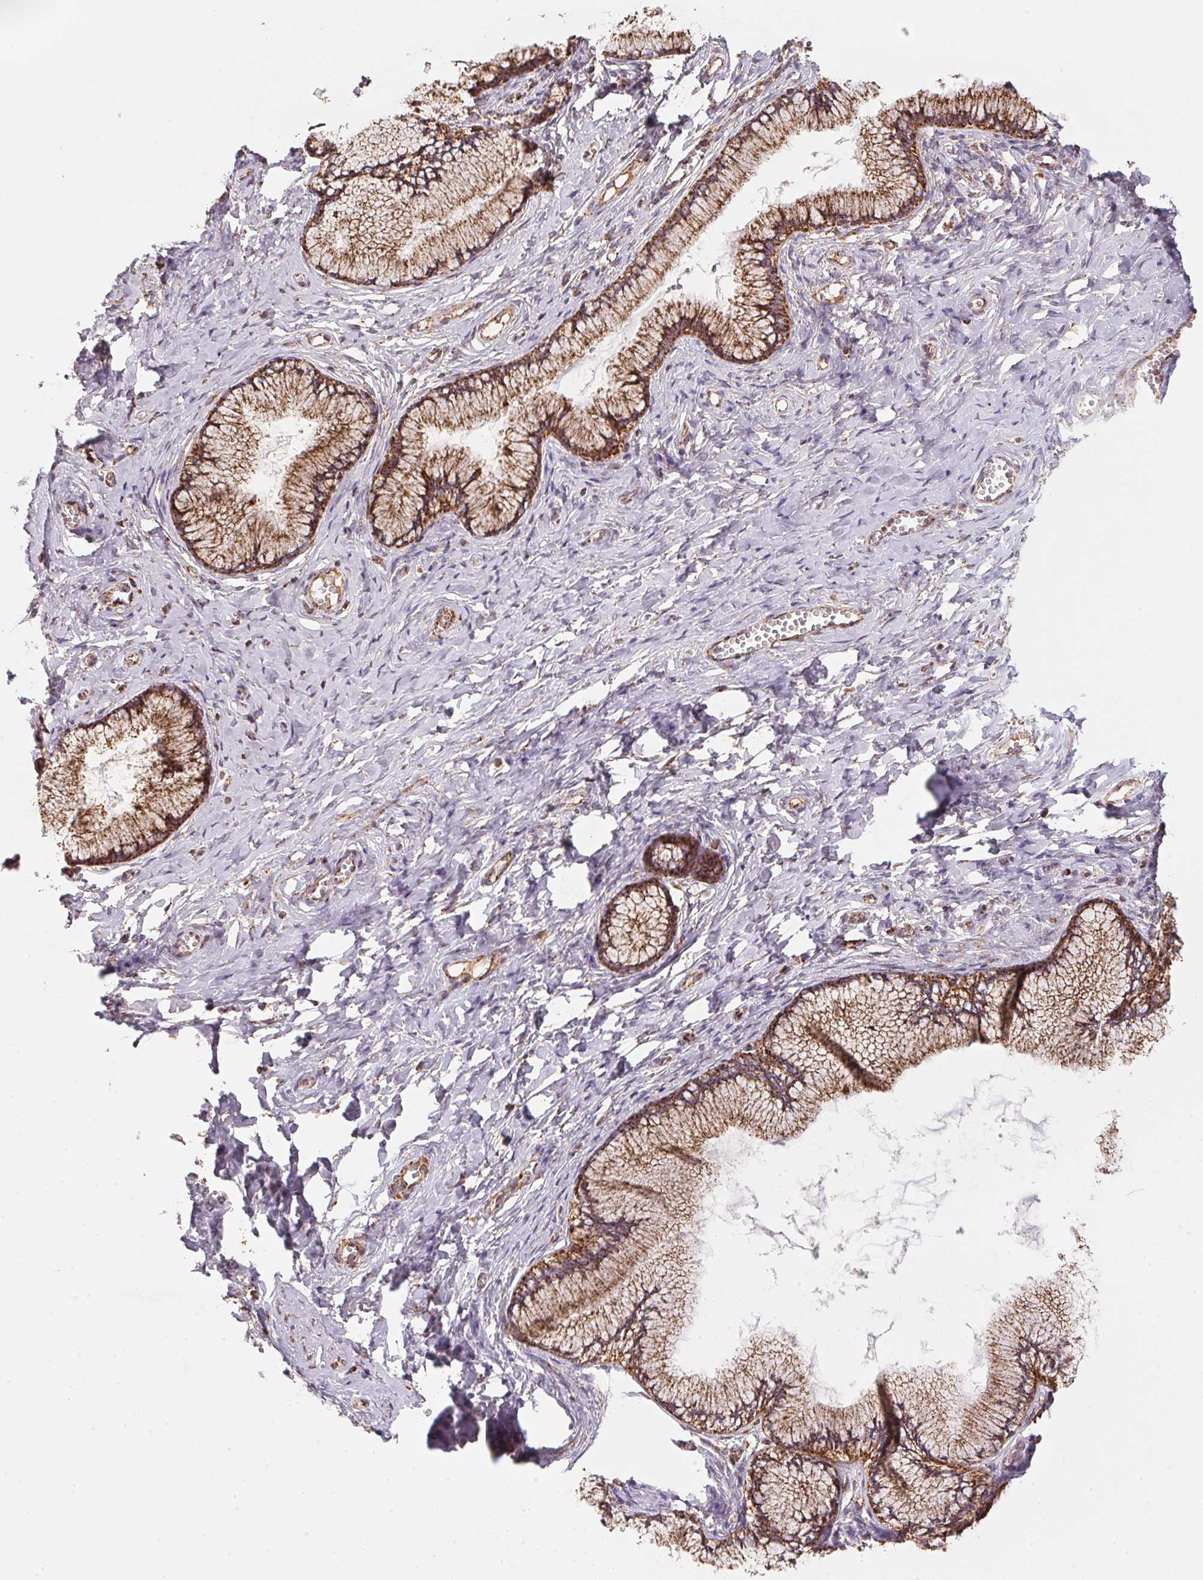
{"staining": {"intensity": "strong", "quantity": ">75%", "location": "cytoplasmic/membranous"}, "tissue": "cervix", "cell_type": "Glandular cells", "image_type": "normal", "snomed": [{"axis": "morphology", "description": "Normal tissue, NOS"}, {"axis": "topography", "description": "Cervix"}], "caption": "The image demonstrates immunohistochemical staining of benign cervix. There is strong cytoplasmic/membranous expression is identified in about >75% of glandular cells. The staining was performed using DAB (3,3'-diaminobenzidine), with brown indicating positive protein expression. Nuclei are stained blue with hematoxylin.", "gene": "NDUFS2", "patient": {"sex": "female", "age": 40}}